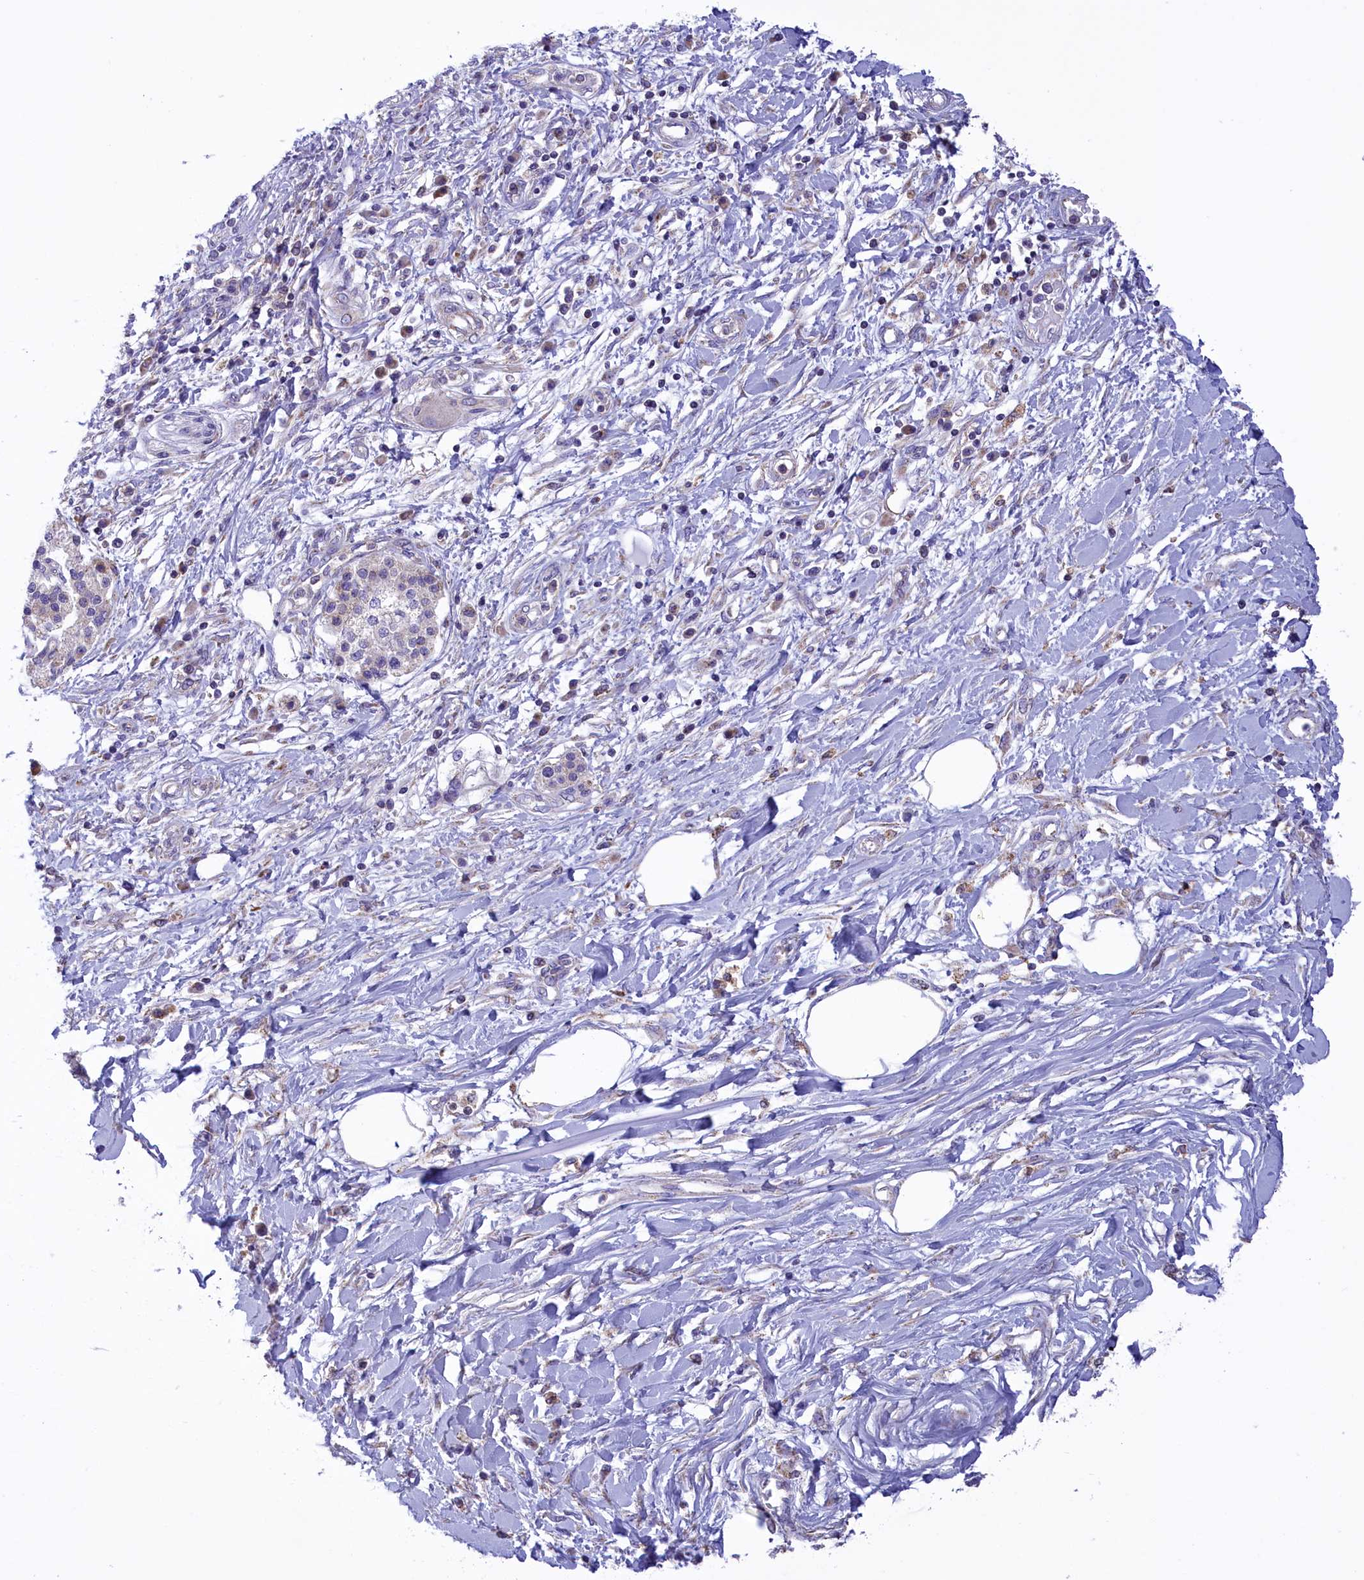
{"staining": {"intensity": "negative", "quantity": "none", "location": "none"}, "tissue": "pancreatic cancer", "cell_type": "Tumor cells", "image_type": "cancer", "snomed": [{"axis": "morphology", "description": "Adenocarcinoma, NOS"}, {"axis": "topography", "description": "Pancreas"}], "caption": "Tumor cells show no significant protein expression in pancreatic cancer (adenocarcinoma). (DAB immunohistochemistry (IHC) with hematoxylin counter stain).", "gene": "CORO7-PAM16", "patient": {"sex": "female", "age": 56}}